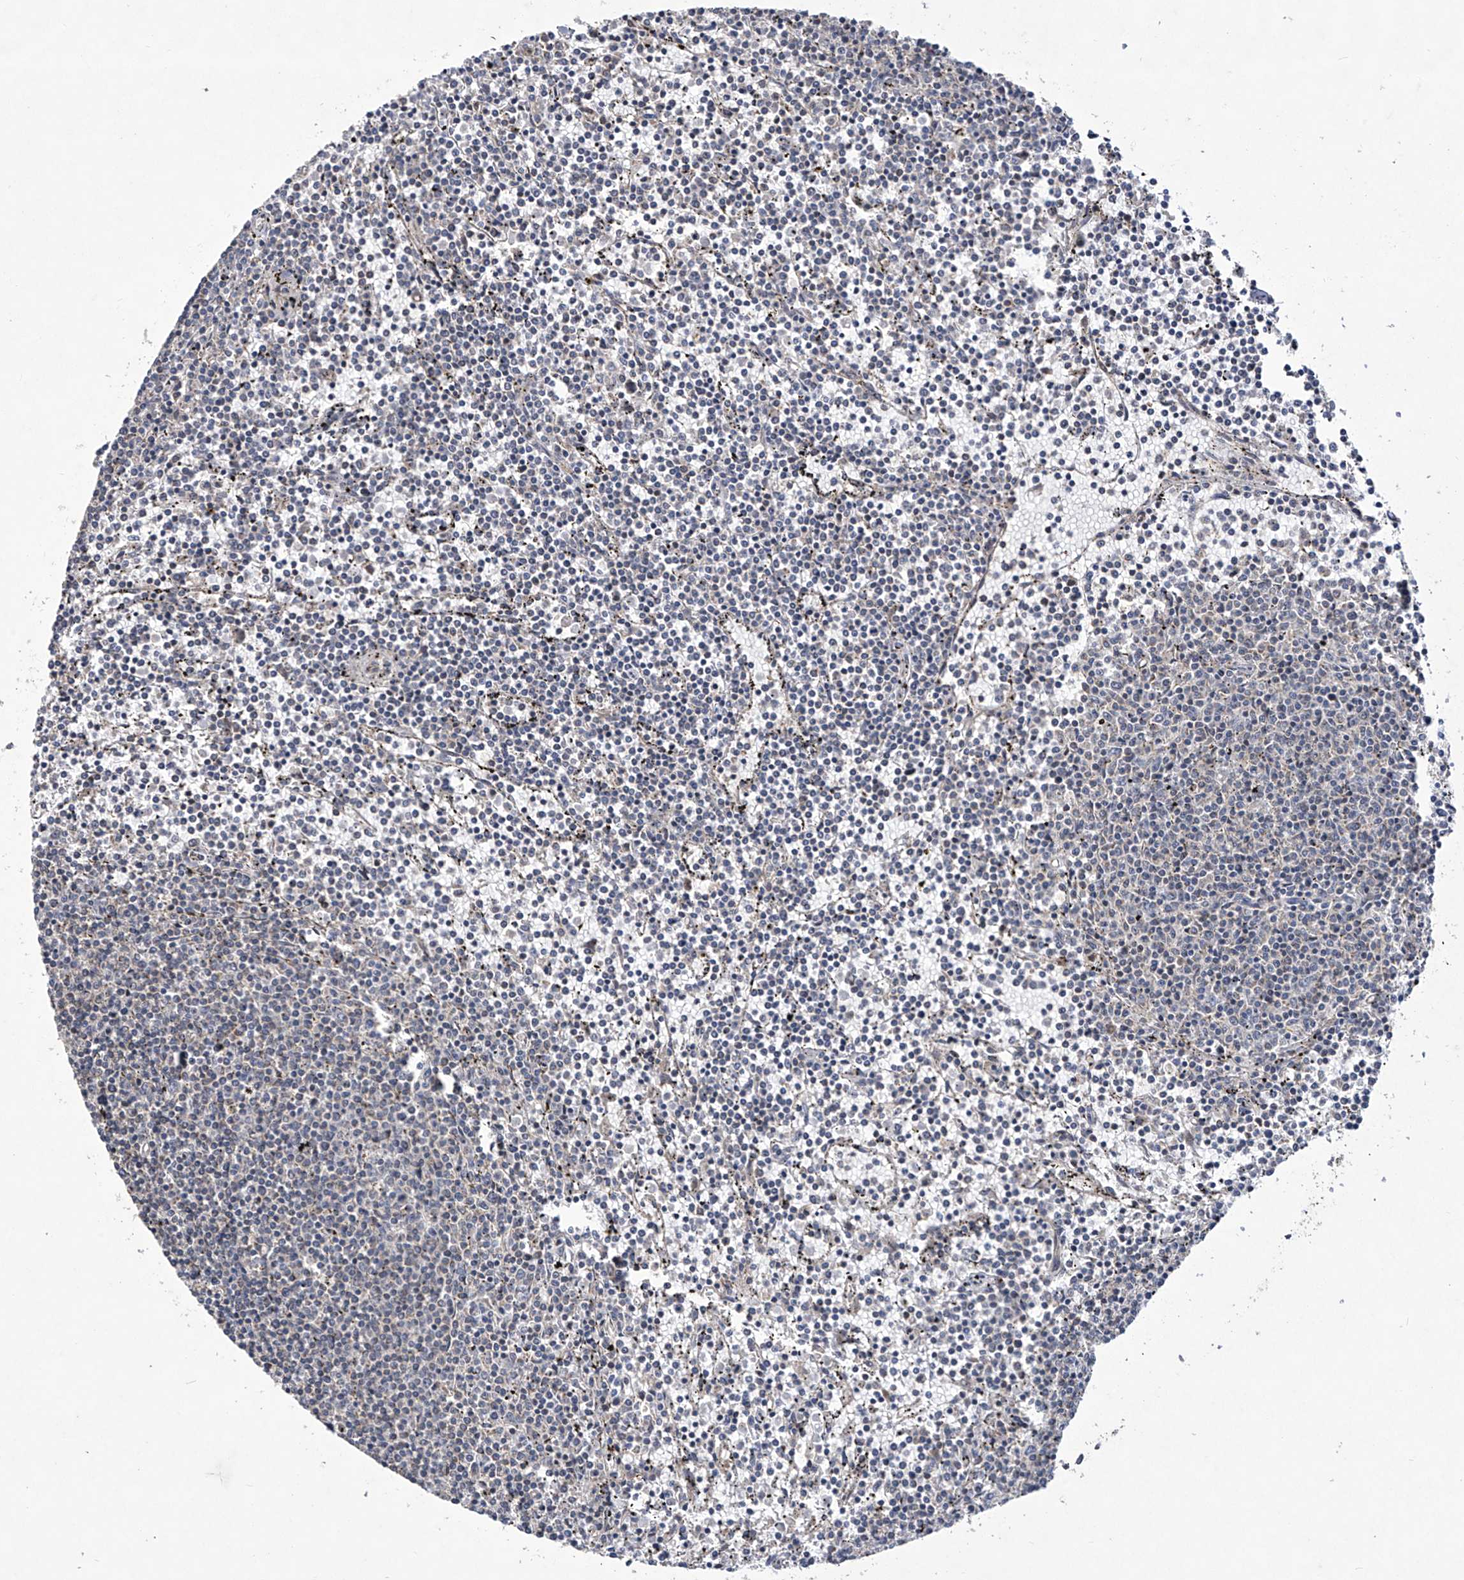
{"staining": {"intensity": "negative", "quantity": "none", "location": "none"}, "tissue": "lymphoma", "cell_type": "Tumor cells", "image_type": "cancer", "snomed": [{"axis": "morphology", "description": "Malignant lymphoma, non-Hodgkin's type, Low grade"}, {"axis": "topography", "description": "Spleen"}], "caption": "Tumor cells show no significant staining in low-grade malignant lymphoma, non-Hodgkin's type.", "gene": "TRIM60", "patient": {"sex": "female", "age": 50}}